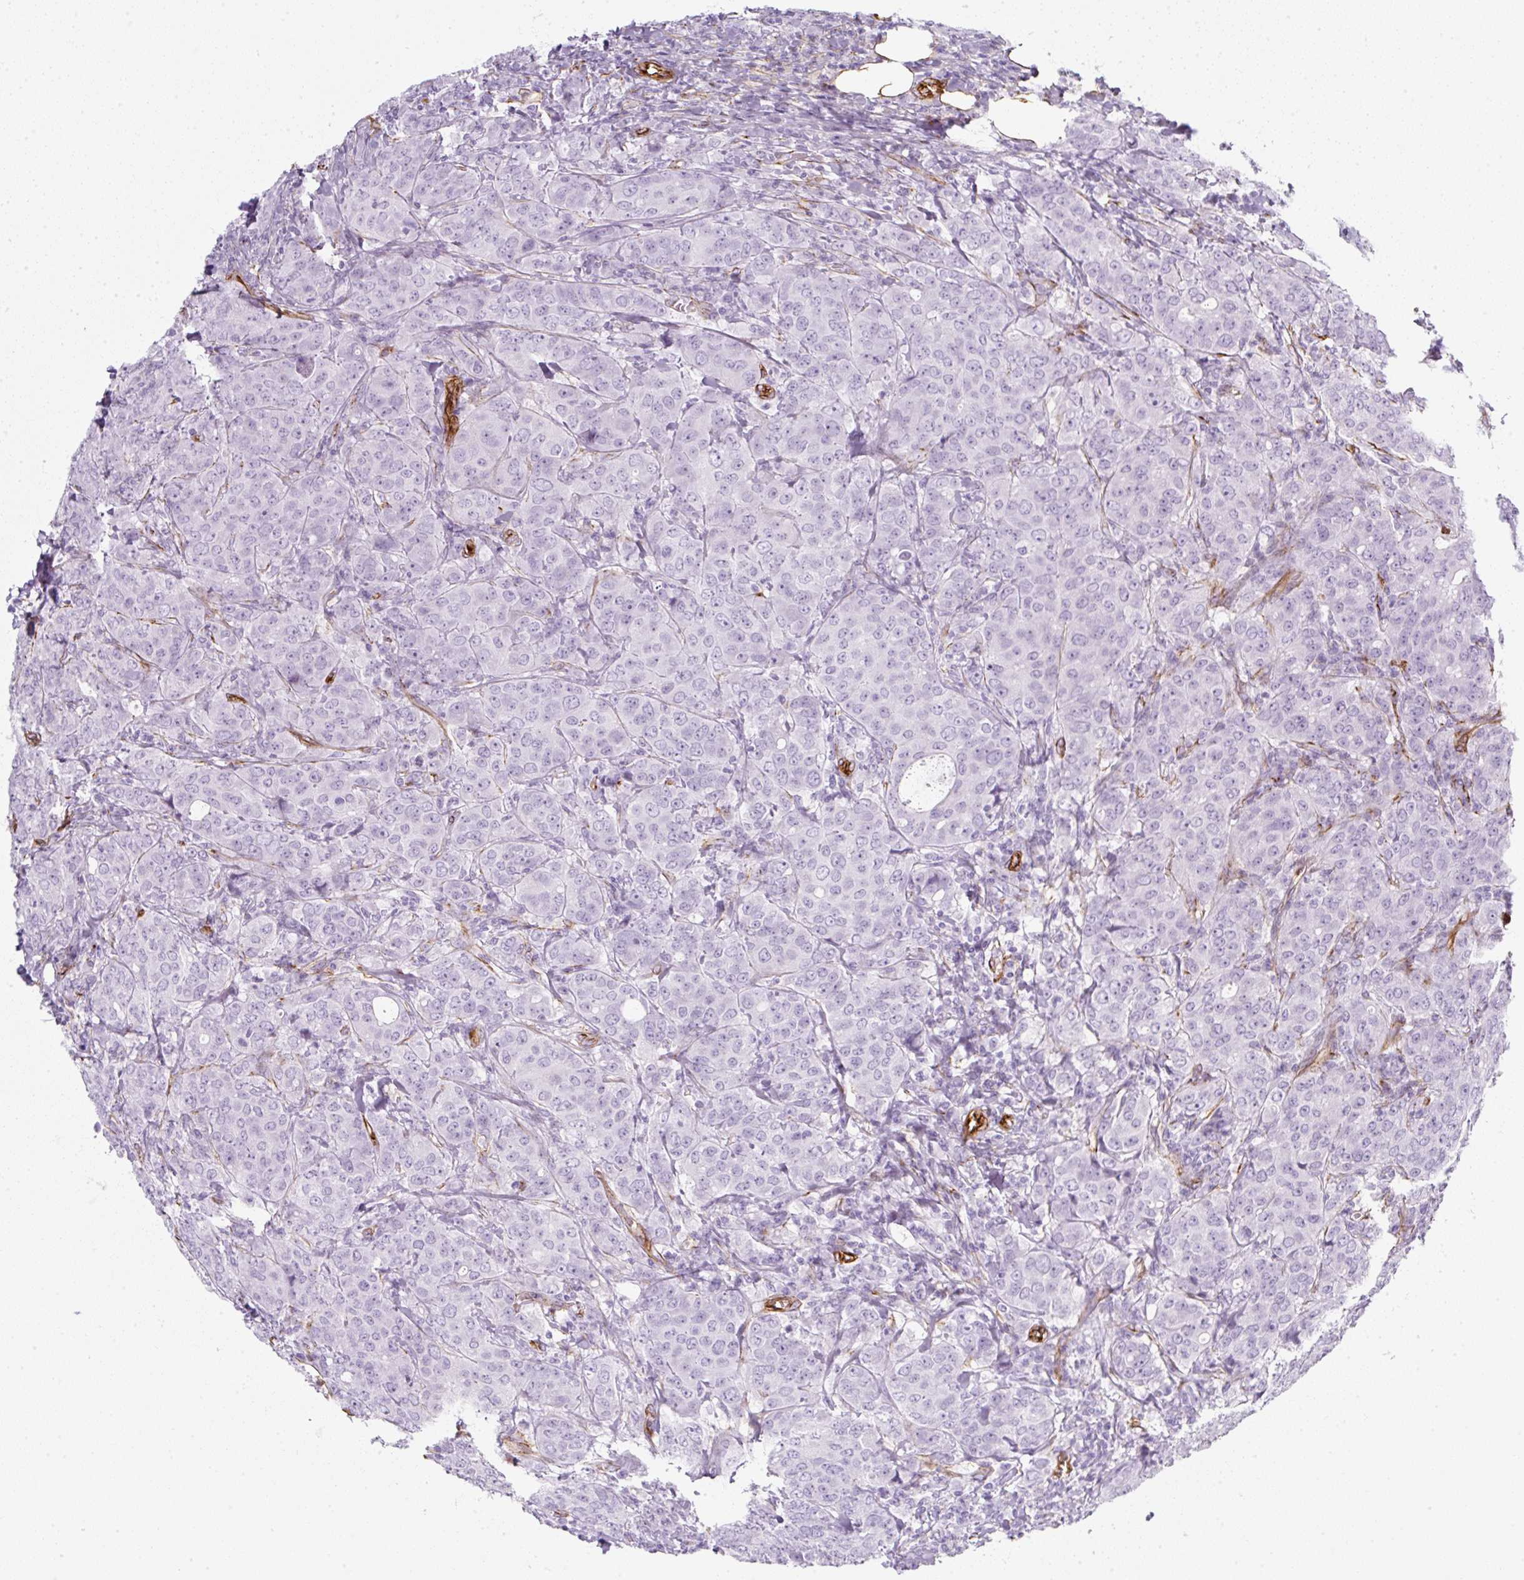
{"staining": {"intensity": "negative", "quantity": "none", "location": "none"}, "tissue": "breast cancer", "cell_type": "Tumor cells", "image_type": "cancer", "snomed": [{"axis": "morphology", "description": "Duct carcinoma"}, {"axis": "topography", "description": "Breast"}], "caption": "An immunohistochemistry (IHC) histopathology image of breast invasive ductal carcinoma is shown. There is no staining in tumor cells of breast invasive ductal carcinoma.", "gene": "CAVIN3", "patient": {"sex": "female", "age": 43}}